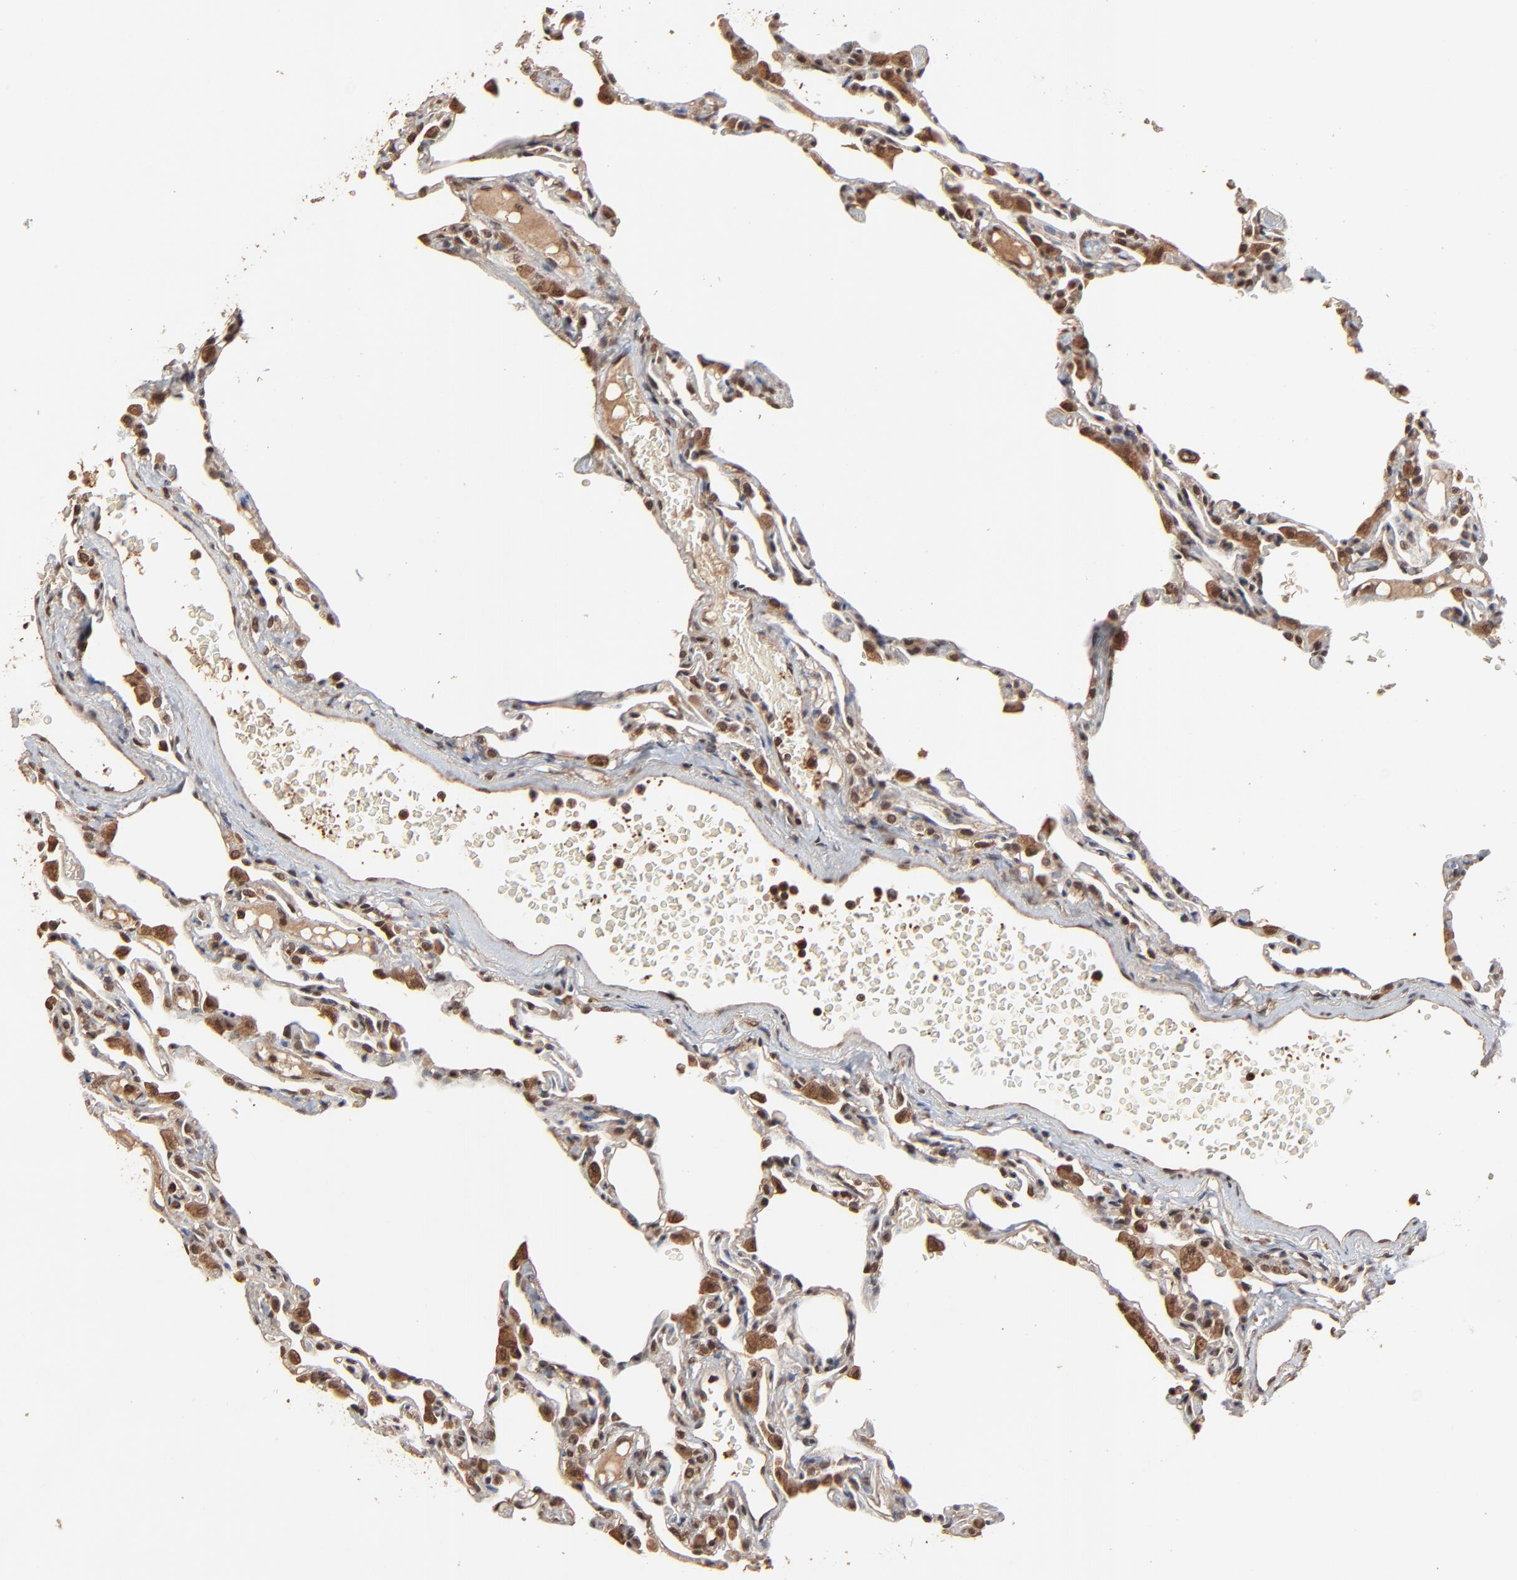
{"staining": {"intensity": "moderate", "quantity": "25%-75%", "location": "nuclear"}, "tissue": "lung", "cell_type": "Alveolar cells", "image_type": "normal", "snomed": [{"axis": "morphology", "description": "Normal tissue, NOS"}, {"axis": "topography", "description": "Lung"}], "caption": "High-magnification brightfield microscopy of normal lung stained with DAB (brown) and counterstained with hematoxylin (blue). alveolar cells exhibit moderate nuclear staining is identified in approximately25%-75% of cells. The staining is performed using DAB brown chromogen to label protein expression. The nuclei are counter-stained blue using hematoxylin.", "gene": "FAM227A", "patient": {"sex": "female", "age": 49}}